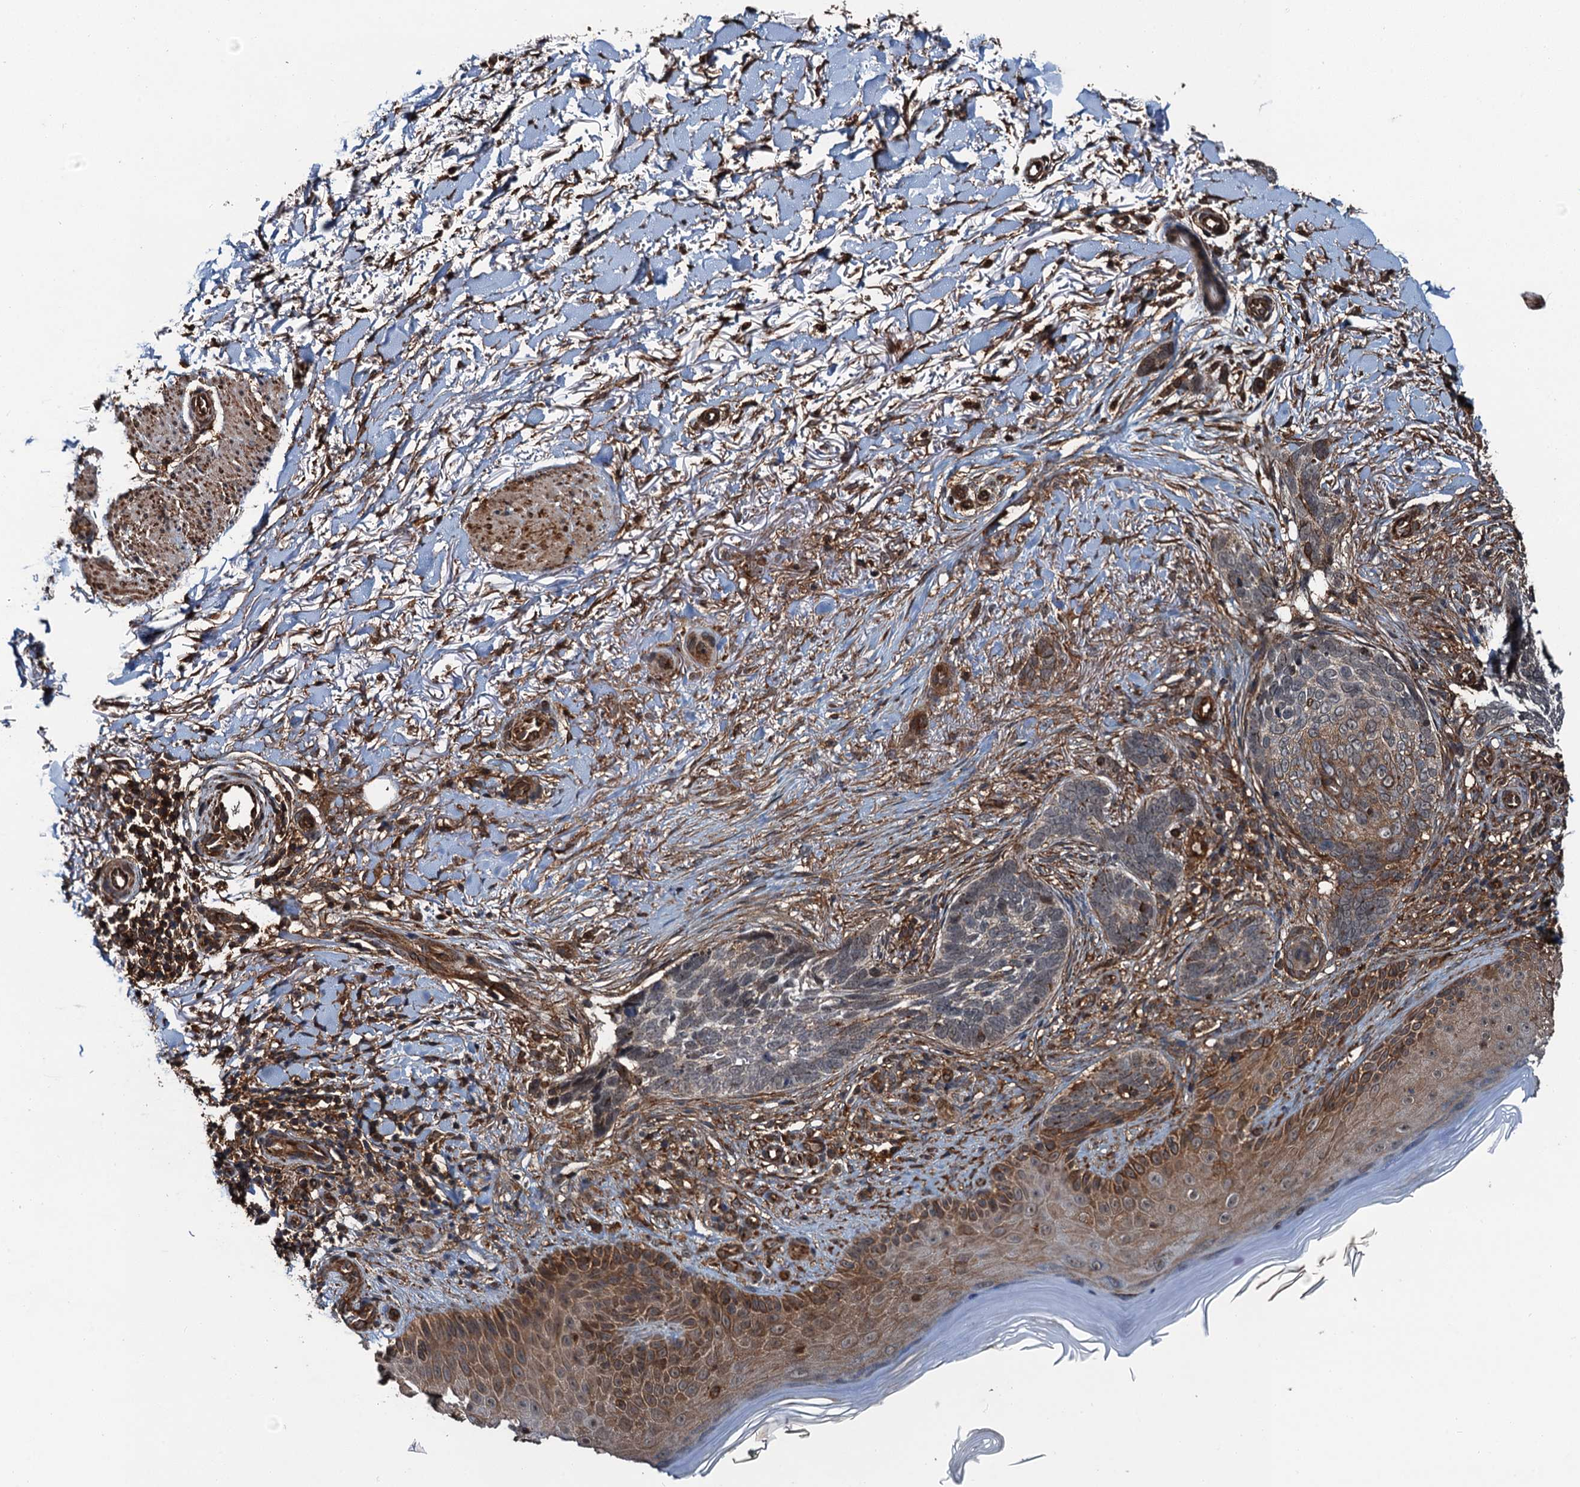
{"staining": {"intensity": "moderate", "quantity": "<25%", "location": "cytoplasmic/membranous"}, "tissue": "skin cancer", "cell_type": "Tumor cells", "image_type": "cancer", "snomed": [{"axis": "morphology", "description": "Normal tissue, NOS"}, {"axis": "morphology", "description": "Basal cell carcinoma"}, {"axis": "topography", "description": "Skin"}], "caption": "Skin basal cell carcinoma stained with a brown dye exhibits moderate cytoplasmic/membranous positive expression in approximately <25% of tumor cells.", "gene": "WHAMM", "patient": {"sex": "female", "age": 67}}